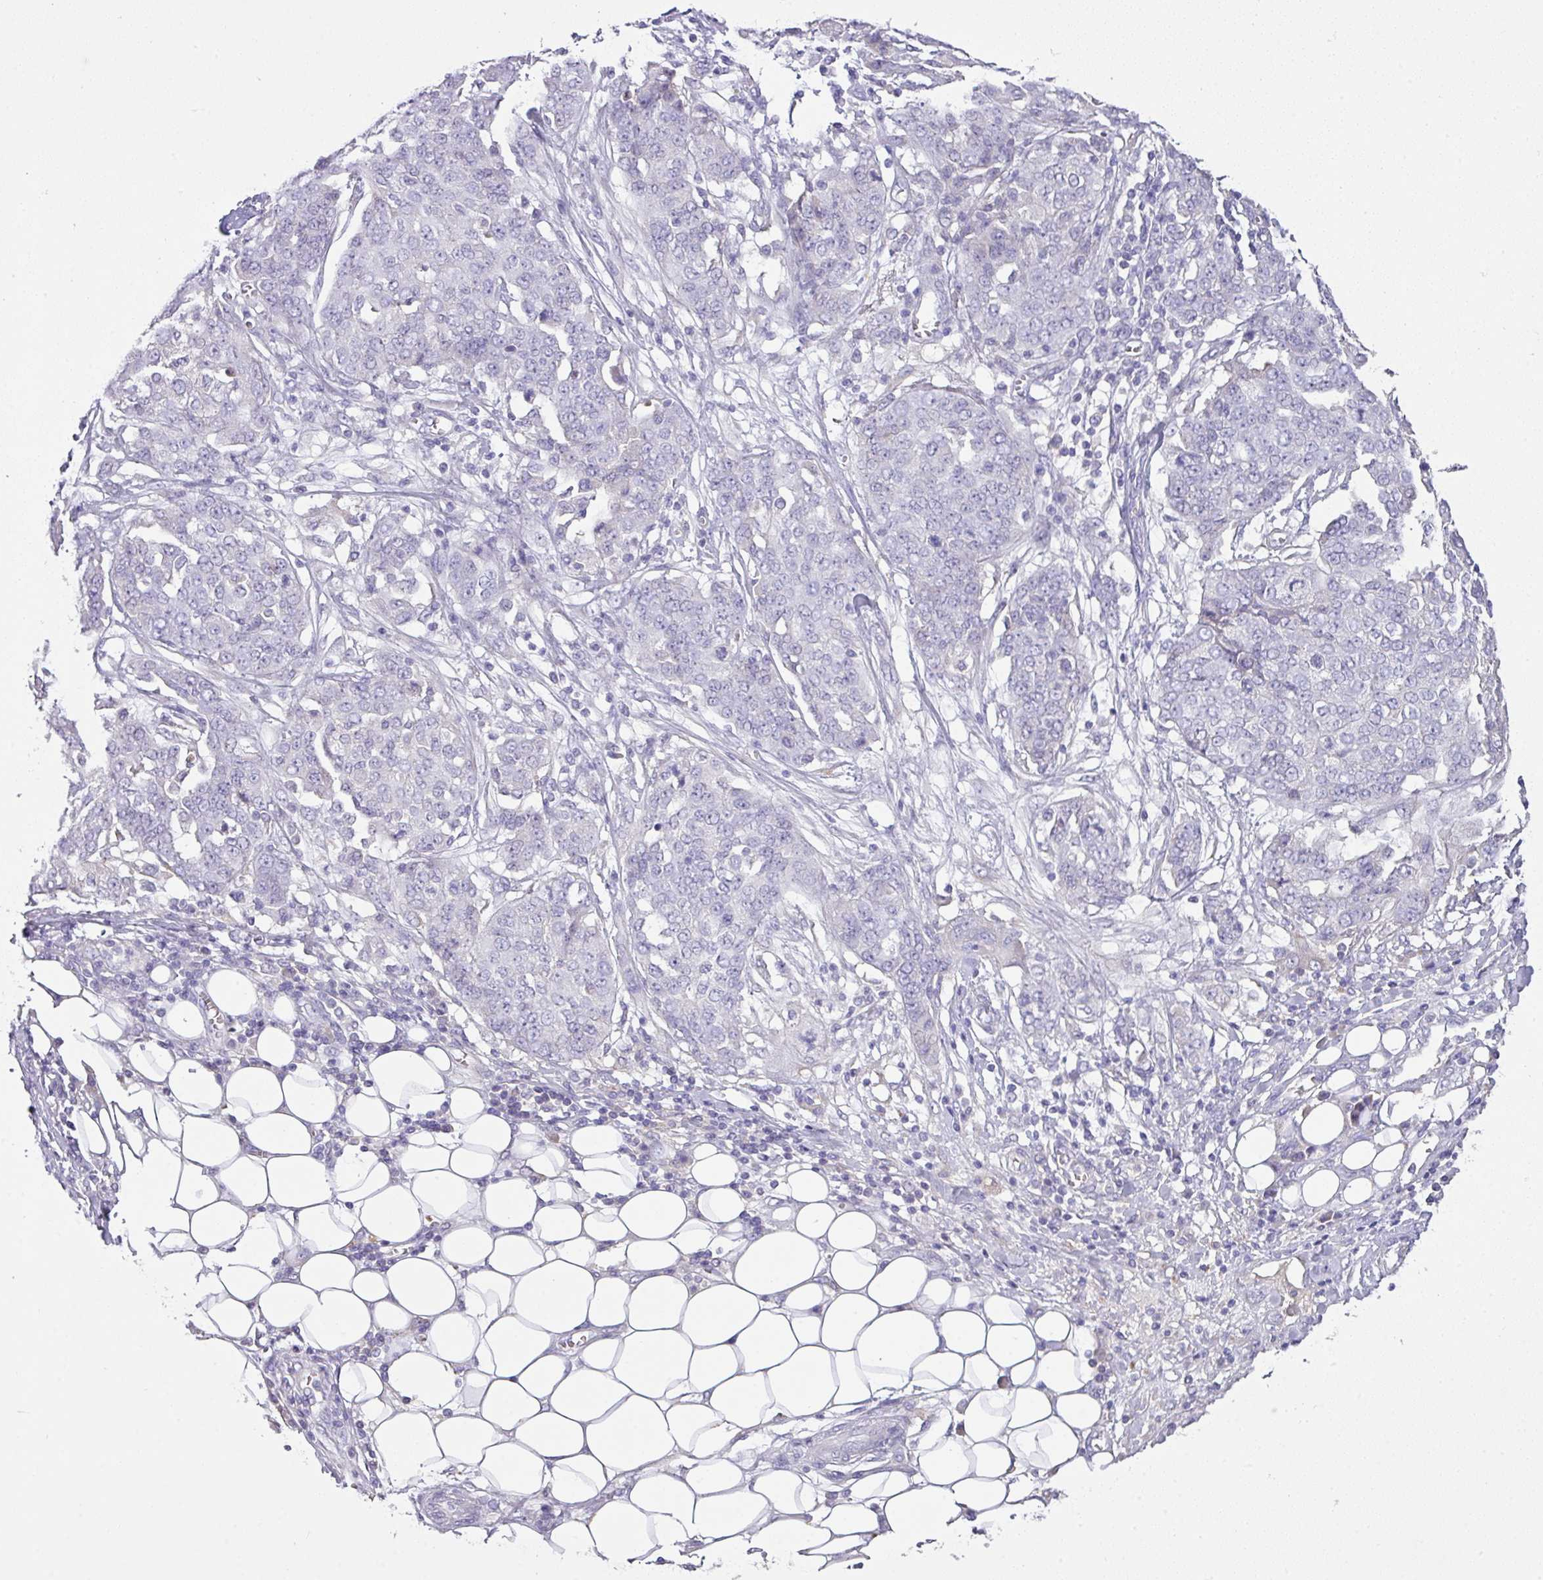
{"staining": {"intensity": "negative", "quantity": "none", "location": "none"}, "tissue": "ovarian cancer", "cell_type": "Tumor cells", "image_type": "cancer", "snomed": [{"axis": "morphology", "description": "Cystadenocarcinoma, serous, NOS"}, {"axis": "topography", "description": "Soft tissue"}, {"axis": "topography", "description": "Ovary"}], "caption": "Ovarian serous cystadenocarcinoma was stained to show a protein in brown. There is no significant staining in tumor cells. (DAB (3,3'-diaminobenzidine) IHC, high magnification).", "gene": "OR6C6", "patient": {"sex": "female", "age": 57}}